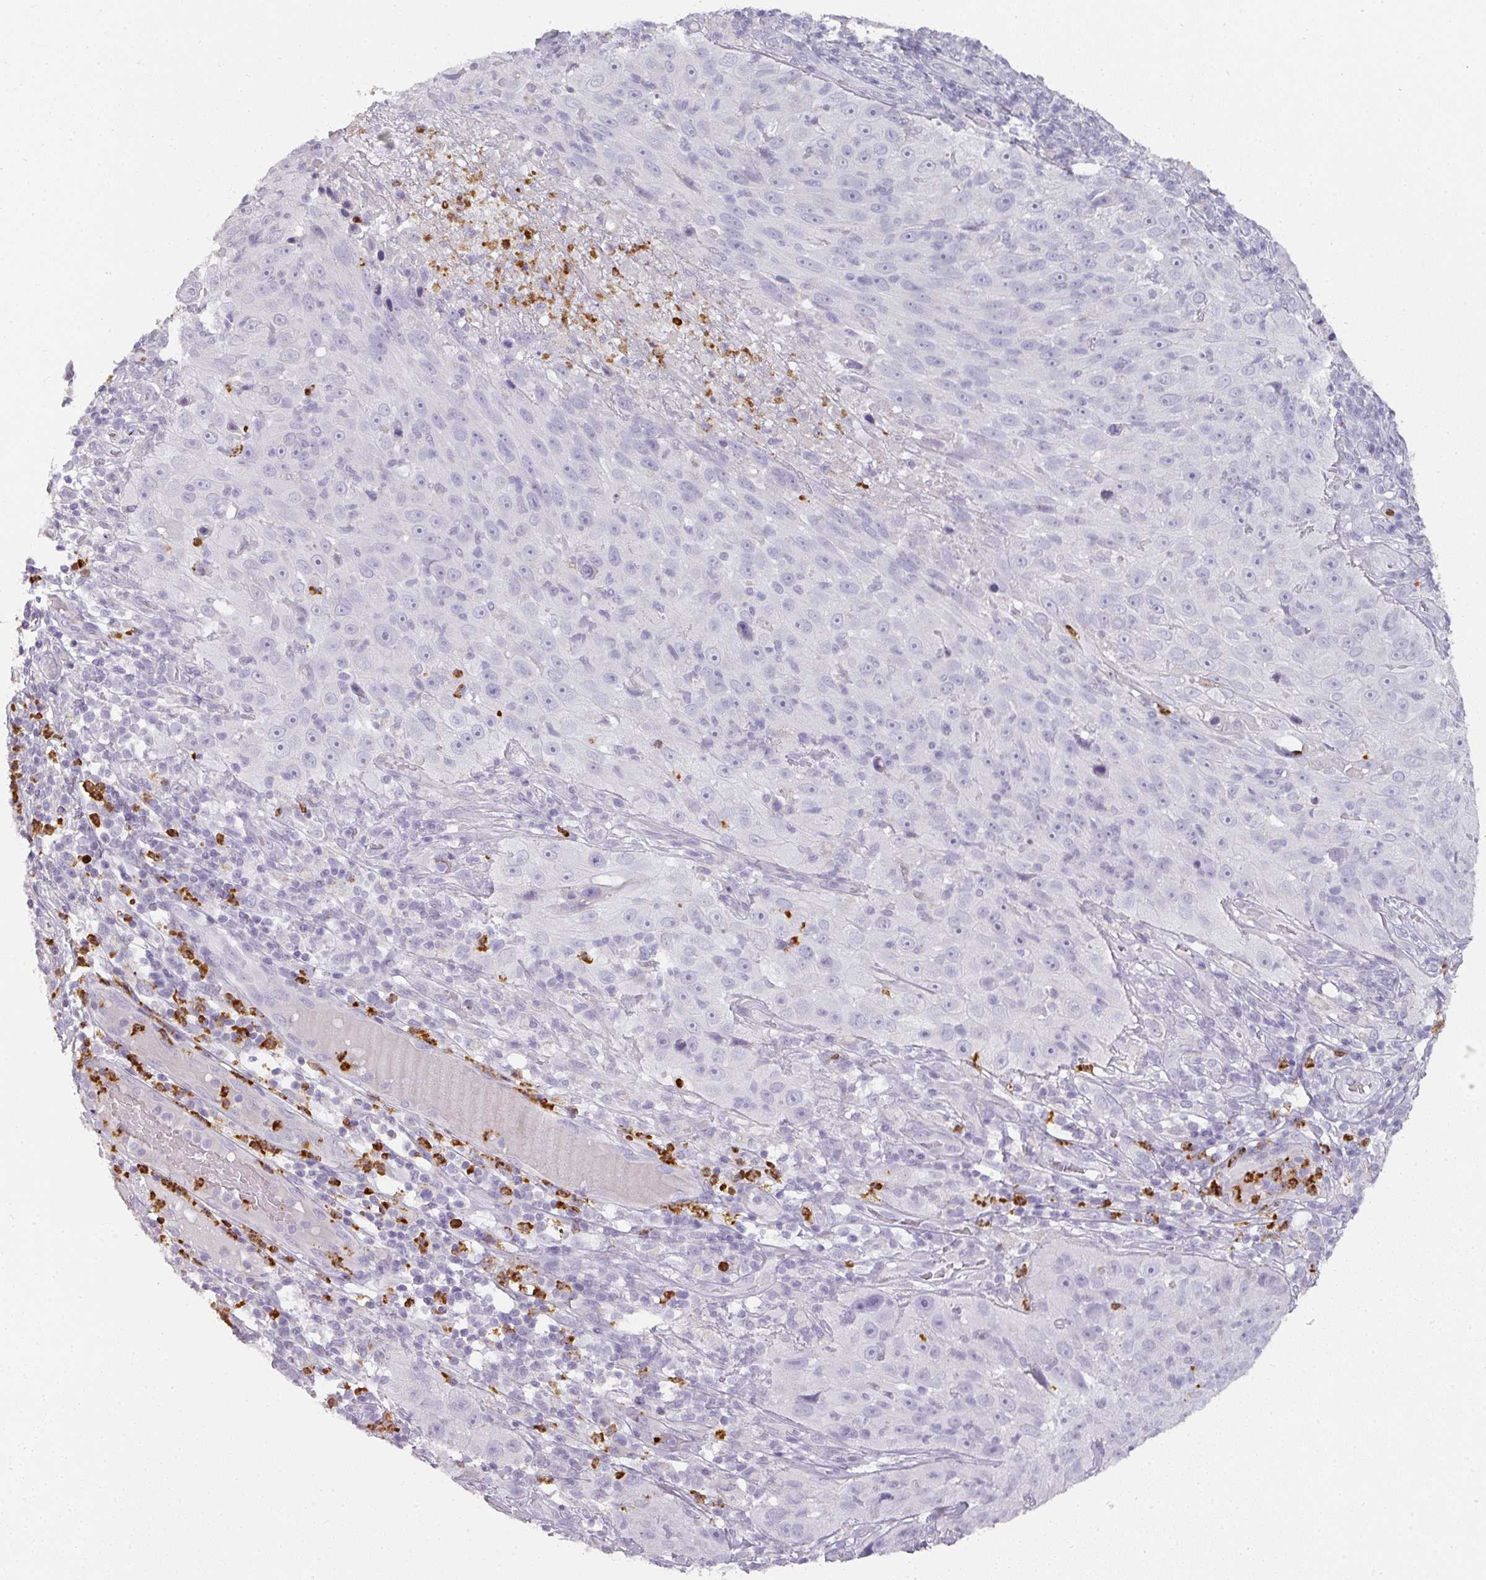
{"staining": {"intensity": "negative", "quantity": "none", "location": "none"}, "tissue": "skin cancer", "cell_type": "Tumor cells", "image_type": "cancer", "snomed": [{"axis": "morphology", "description": "Squamous cell carcinoma, NOS"}, {"axis": "topography", "description": "Skin"}], "caption": "Tumor cells are negative for protein expression in human squamous cell carcinoma (skin).", "gene": "CAMP", "patient": {"sex": "female", "age": 87}}